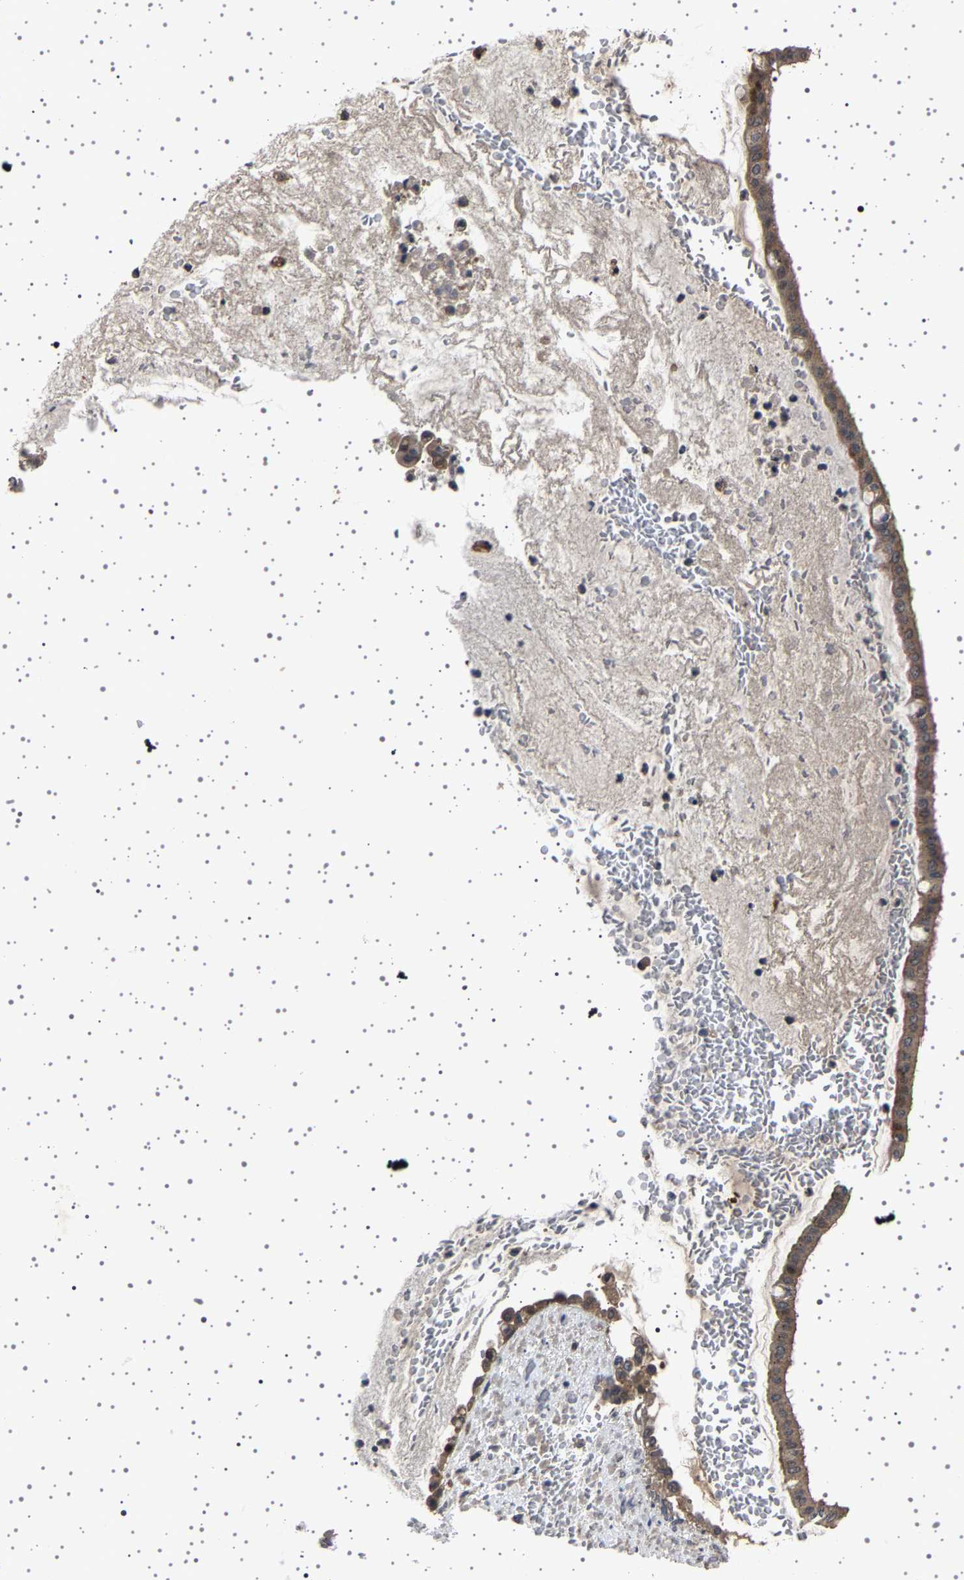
{"staining": {"intensity": "weak", "quantity": ">75%", "location": "cytoplasmic/membranous"}, "tissue": "ovarian cancer", "cell_type": "Tumor cells", "image_type": "cancer", "snomed": [{"axis": "morphology", "description": "Cystadenocarcinoma, mucinous, NOS"}, {"axis": "topography", "description": "Ovary"}], "caption": "Tumor cells demonstrate low levels of weak cytoplasmic/membranous expression in approximately >75% of cells in ovarian mucinous cystadenocarcinoma.", "gene": "NCKAP1", "patient": {"sex": "female", "age": 73}}